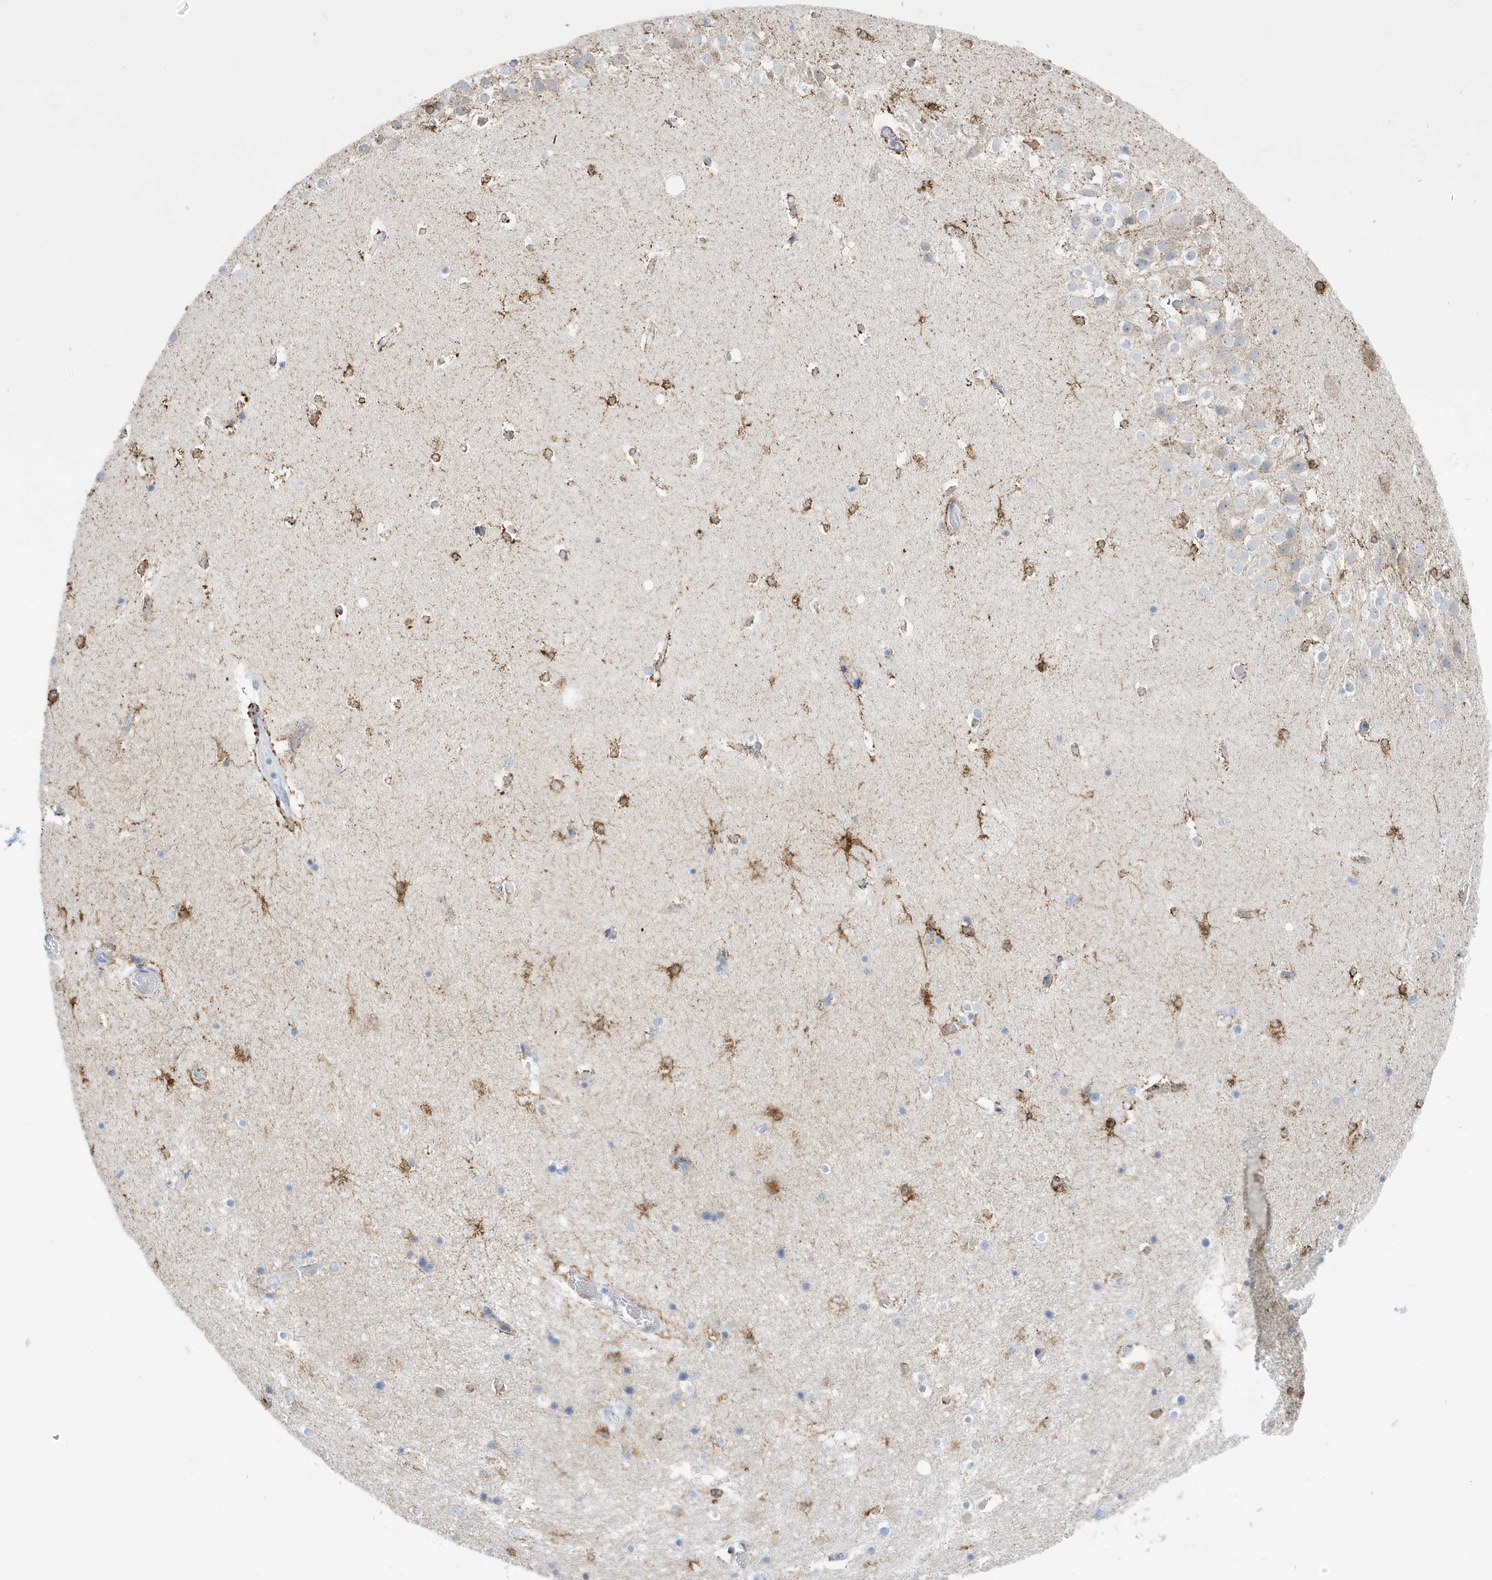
{"staining": {"intensity": "moderate", "quantity": ">75%", "location": "cytoplasmic/membranous"}, "tissue": "hippocampus", "cell_type": "Glial cells", "image_type": "normal", "snomed": [{"axis": "morphology", "description": "Normal tissue, NOS"}, {"axis": "topography", "description": "Hippocampus"}], "caption": "Brown immunohistochemical staining in unremarkable human hippocampus shows moderate cytoplasmic/membranous staining in approximately >75% of glial cells. (DAB (3,3'-diaminobenzidine) IHC, brown staining for protein, blue staining for nuclei).", "gene": "SEMA3F", "patient": {"sex": "female", "age": 52}}